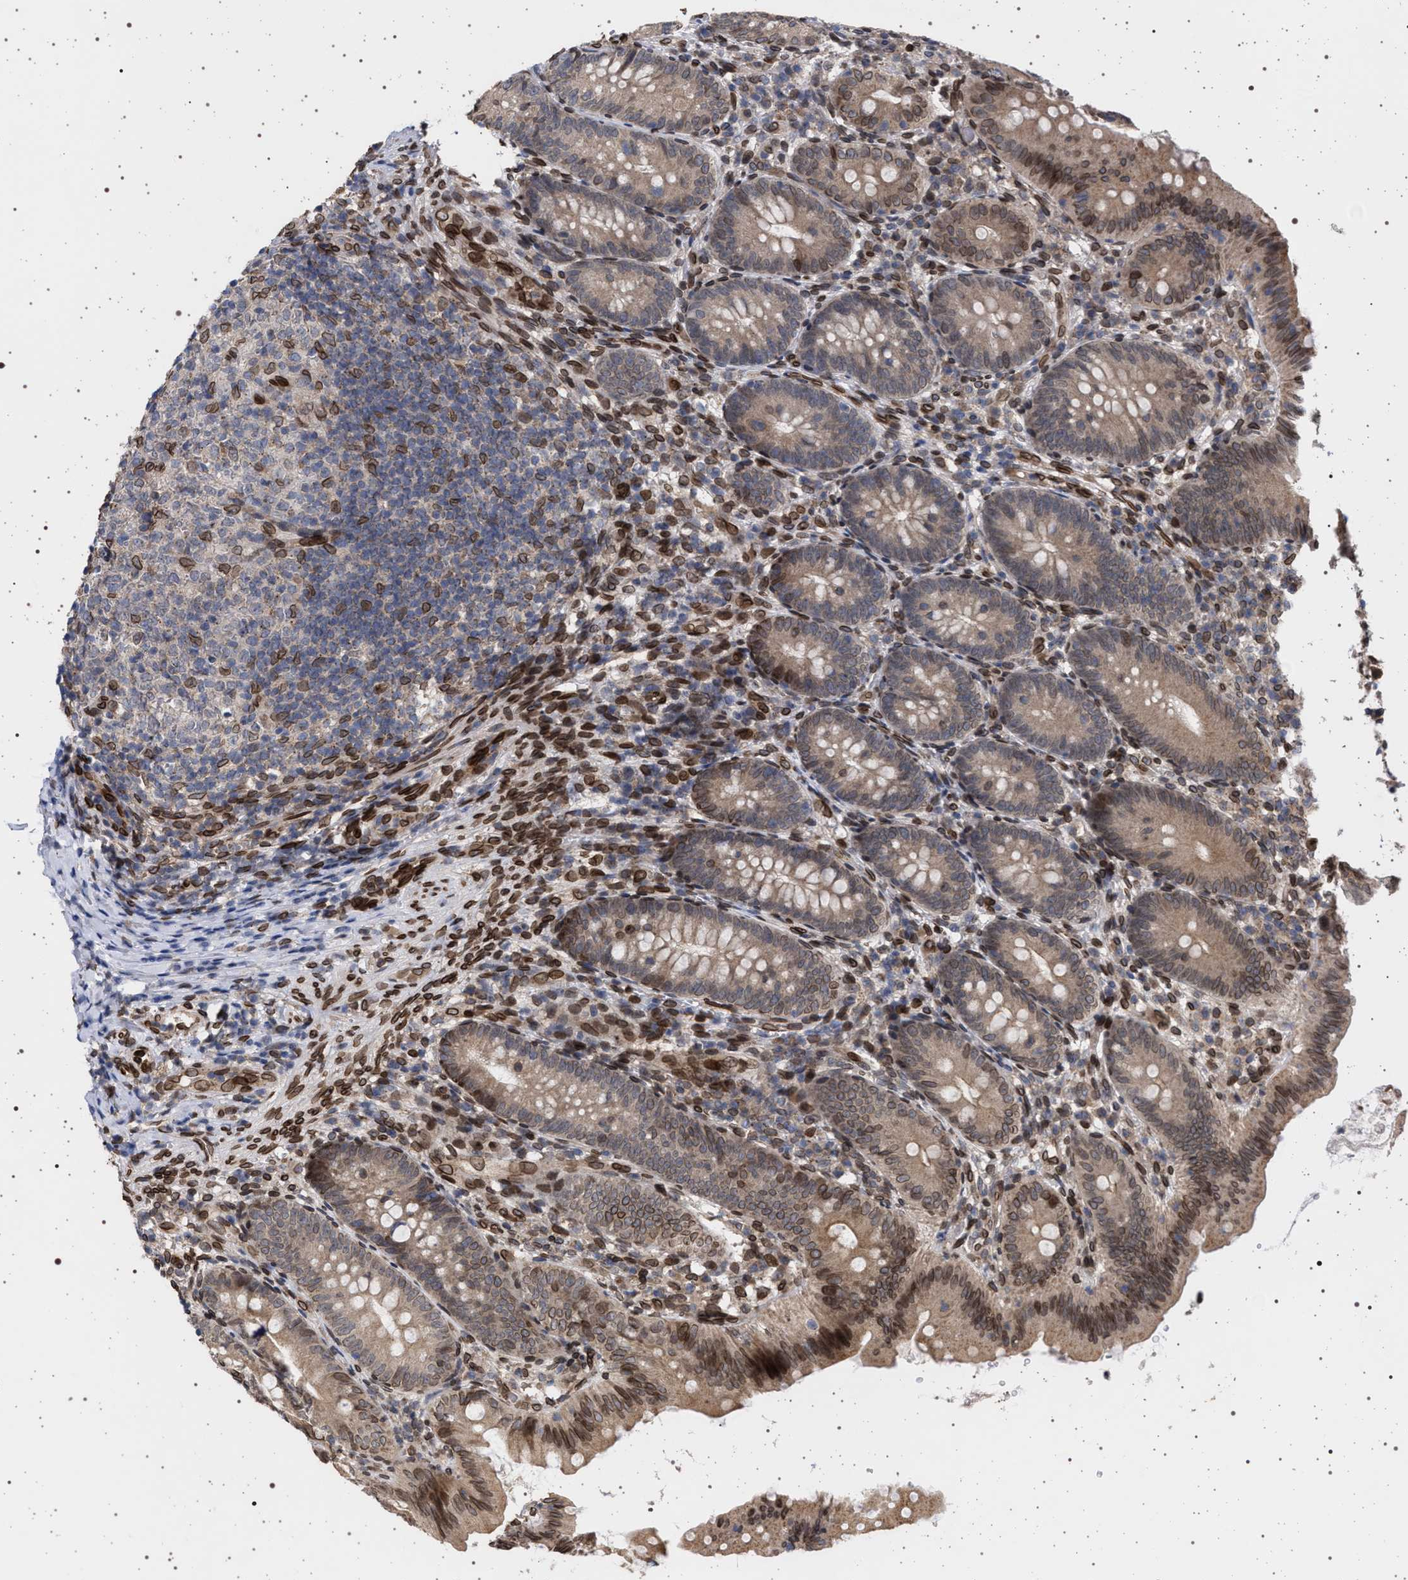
{"staining": {"intensity": "moderate", "quantity": ">75%", "location": "cytoplasmic/membranous,nuclear"}, "tissue": "appendix", "cell_type": "Glandular cells", "image_type": "normal", "snomed": [{"axis": "morphology", "description": "Normal tissue, NOS"}, {"axis": "topography", "description": "Appendix"}], "caption": "Unremarkable appendix shows moderate cytoplasmic/membranous,nuclear staining in approximately >75% of glandular cells, visualized by immunohistochemistry.", "gene": "ING2", "patient": {"sex": "male", "age": 1}}